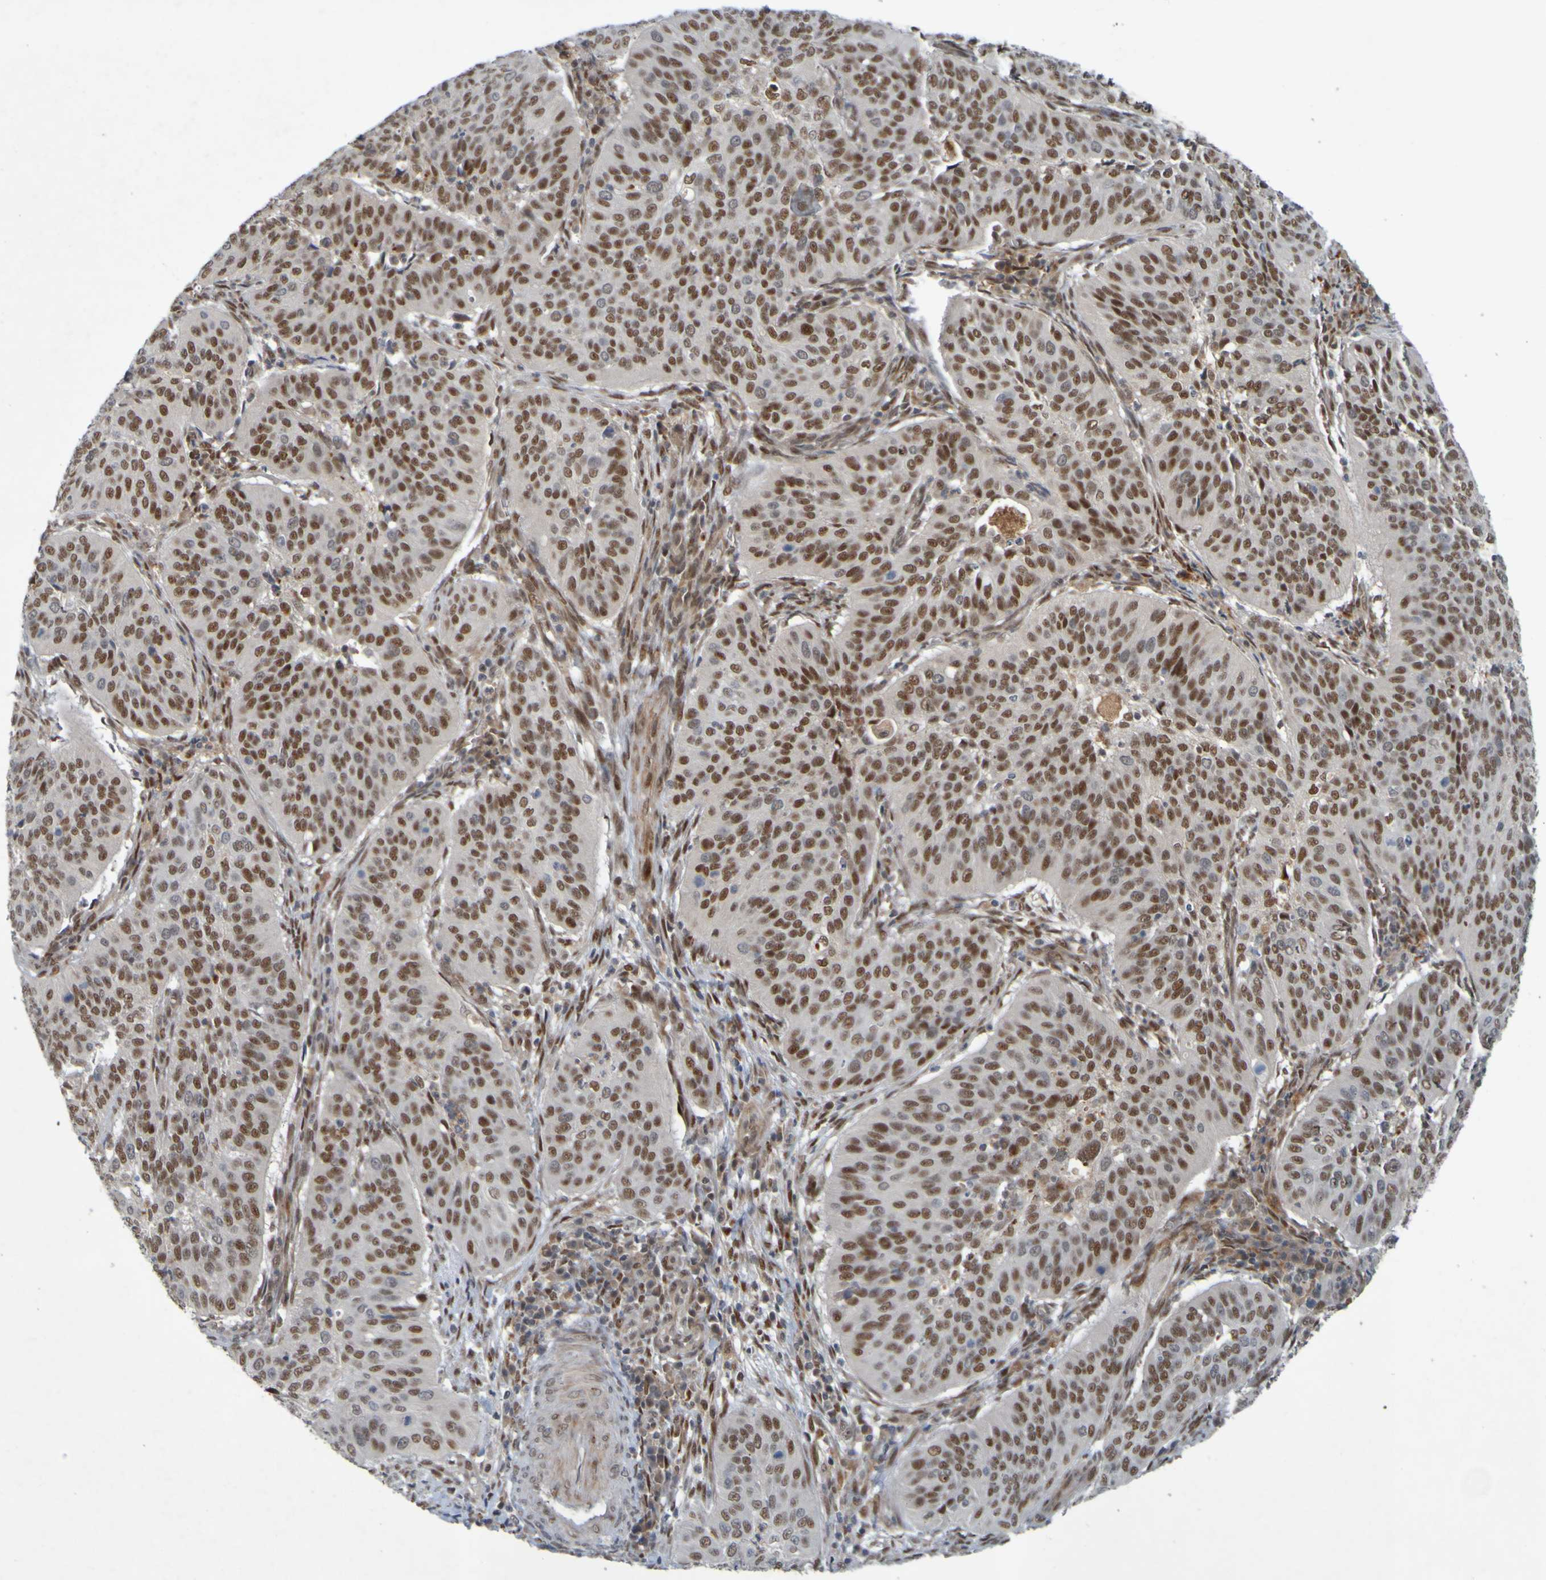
{"staining": {"intensity": "moderate", "quantity": ">75%", "location": "cytoplasmic/membranous,nuclear"}, "tissue": "cervical cancer", "cell_type": "Tumor cells", "image_type": "cancer", "snomed": [{"axis": "morphology", "description": "Normal tissue, NOS"}, {"axis": "morphology", "description": "Squamous cell carcinoma, NOS"}, {"axis": "topography", "description": "Cervix"}], "caption": "Protein expression analysis of human squamous cell carcinoma (cervical) reveals moderate cytoplasmic/membranous and nuclear expression in about >75% of tumor cells.", "gene": "MCPH1", "patient": {"sex": "female", "age": 39}}